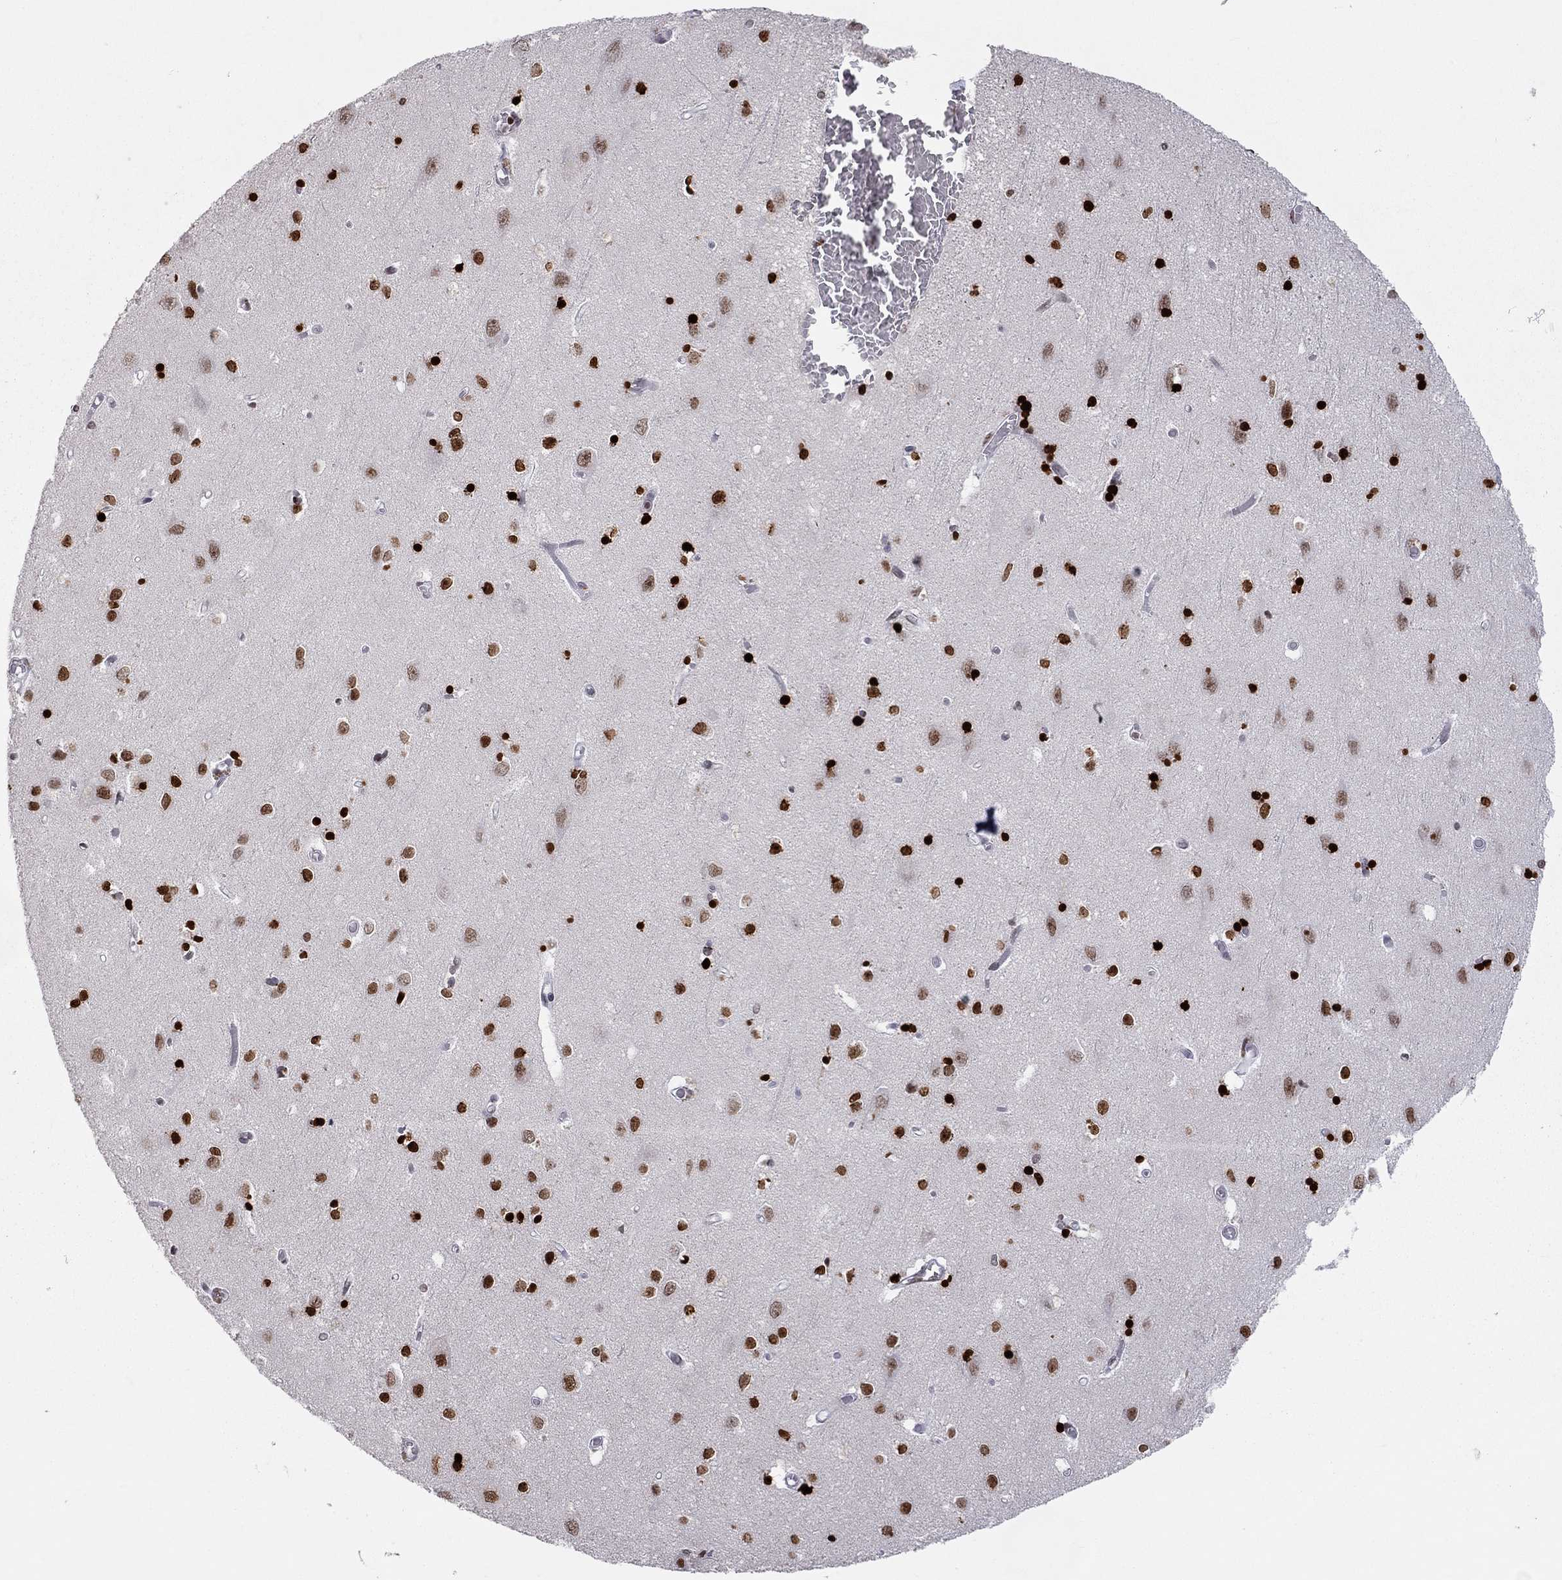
{"staining": {"intensity": "negative", "quantity": "none", "location": "none"}, "tissue": "cerebral cortex", "cell_type": "Endothelial cells", "image_type": "normal", "snomed": [{"axis": "morphology", "description": "Normal tissue, NOS"}, {"axis": "topography", "description": "Cerebral cortex"}], "caption": "Immunohistochemical staining of unremarkable human cerebral cortex shows no significant positivity in endothelial cells. (DAB (3,3'-diaminobenzidine) immunohistochemistry (IHC) with hematoxylin counter stain).", "gene": "H2AX", "patient": {"sex": "male", "age": 70}}